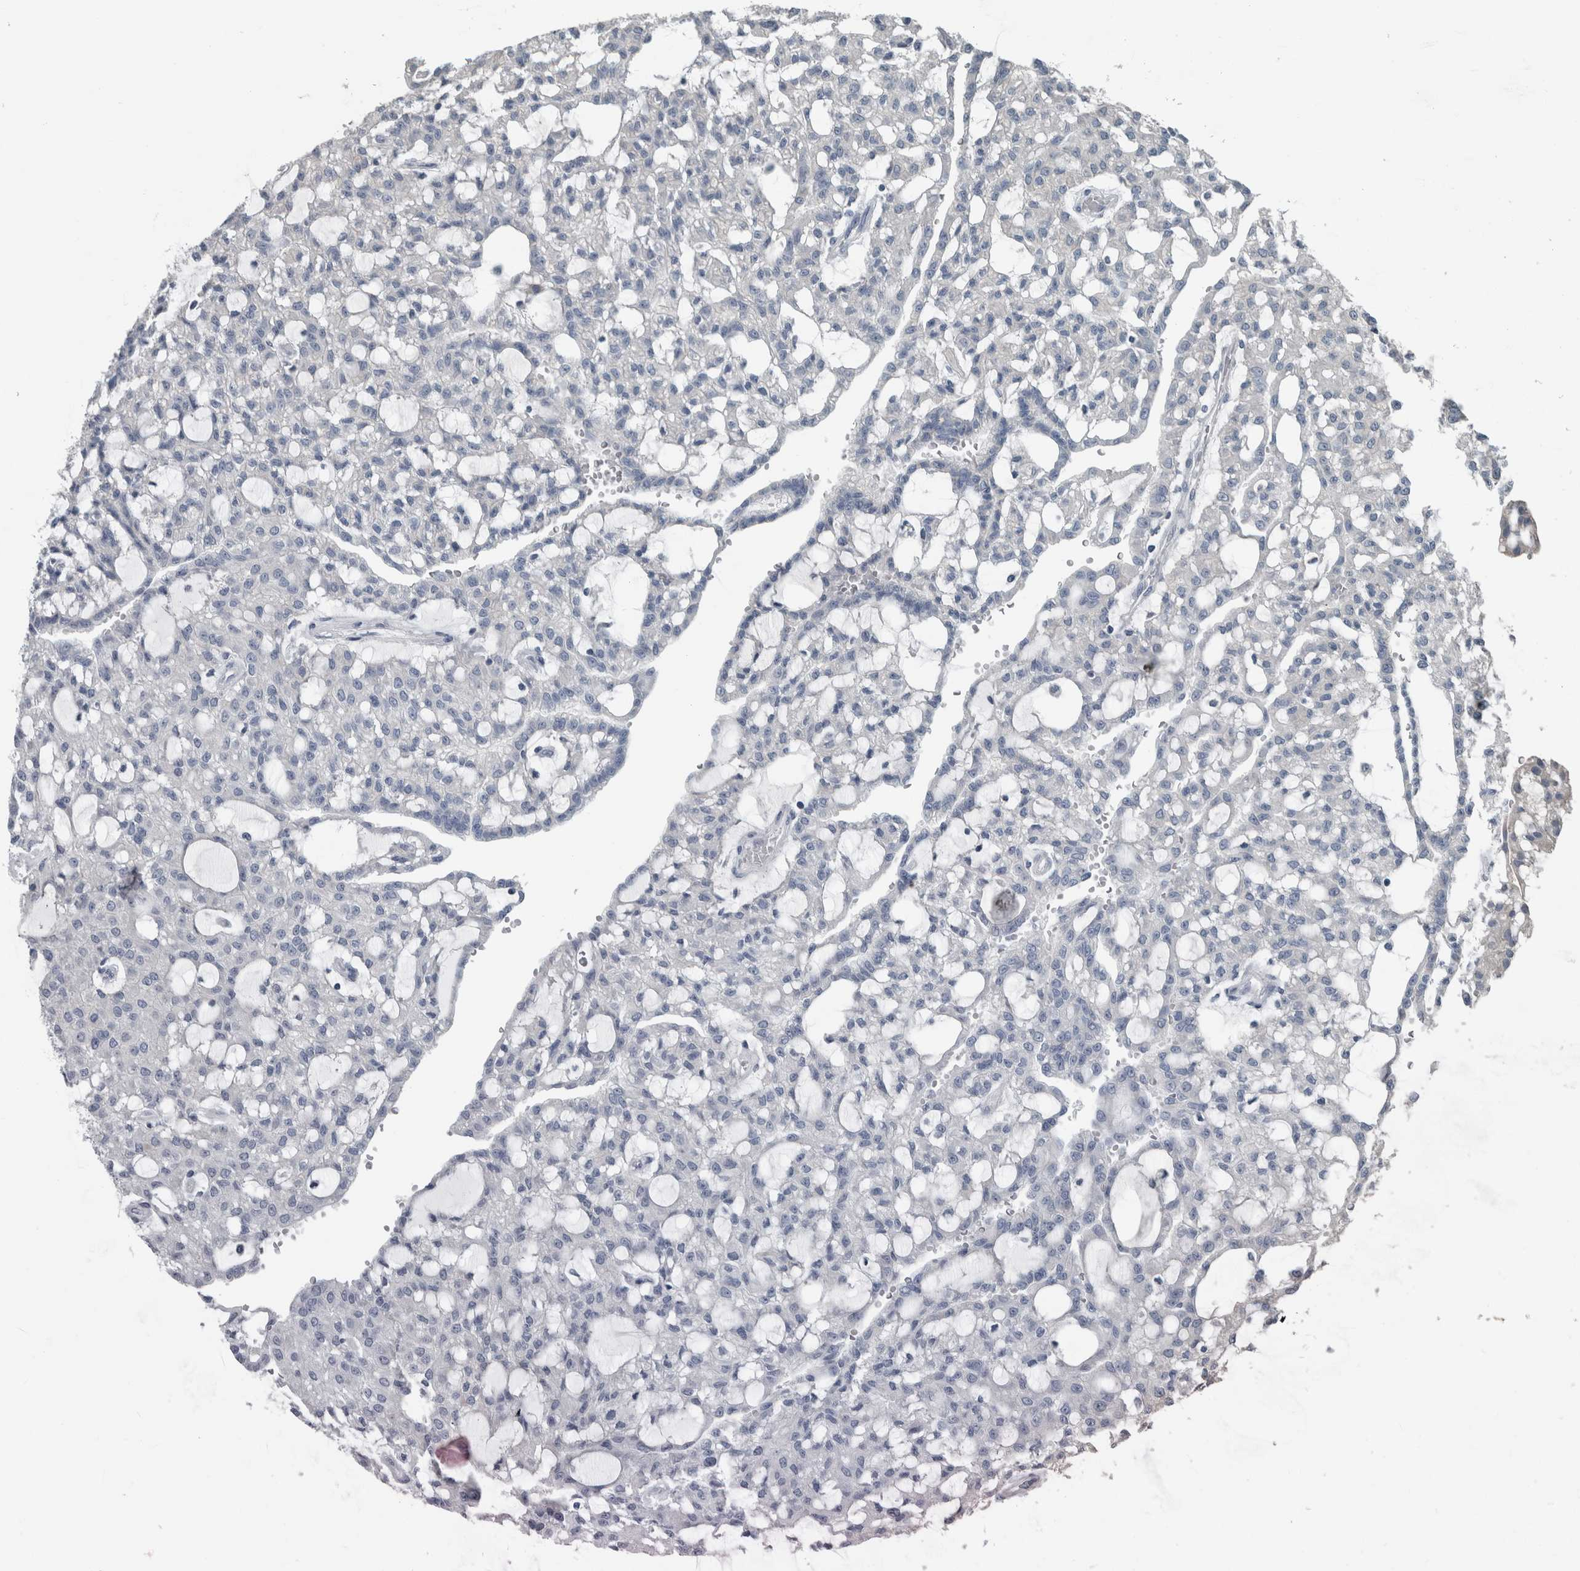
{"staining": {"intensity": "negative", "quantity": "none", "location": "none"}, "tissue": "renal cancer", "cell_type": "Tumor cells", "image_type": "cancer", "snomed": [{"axis": "morphology", "description": "Adenocarcinoma, NOS"}, {"axis": "topography", "description": "Kidney"}], "caption": "IHC histopathology image of neoplastic tissue: renal cancer stained with DAB shows no significant protein positivity in tumor cells.", "gene": "KRT20", "patient": {"sex": "male", "age": 63}}